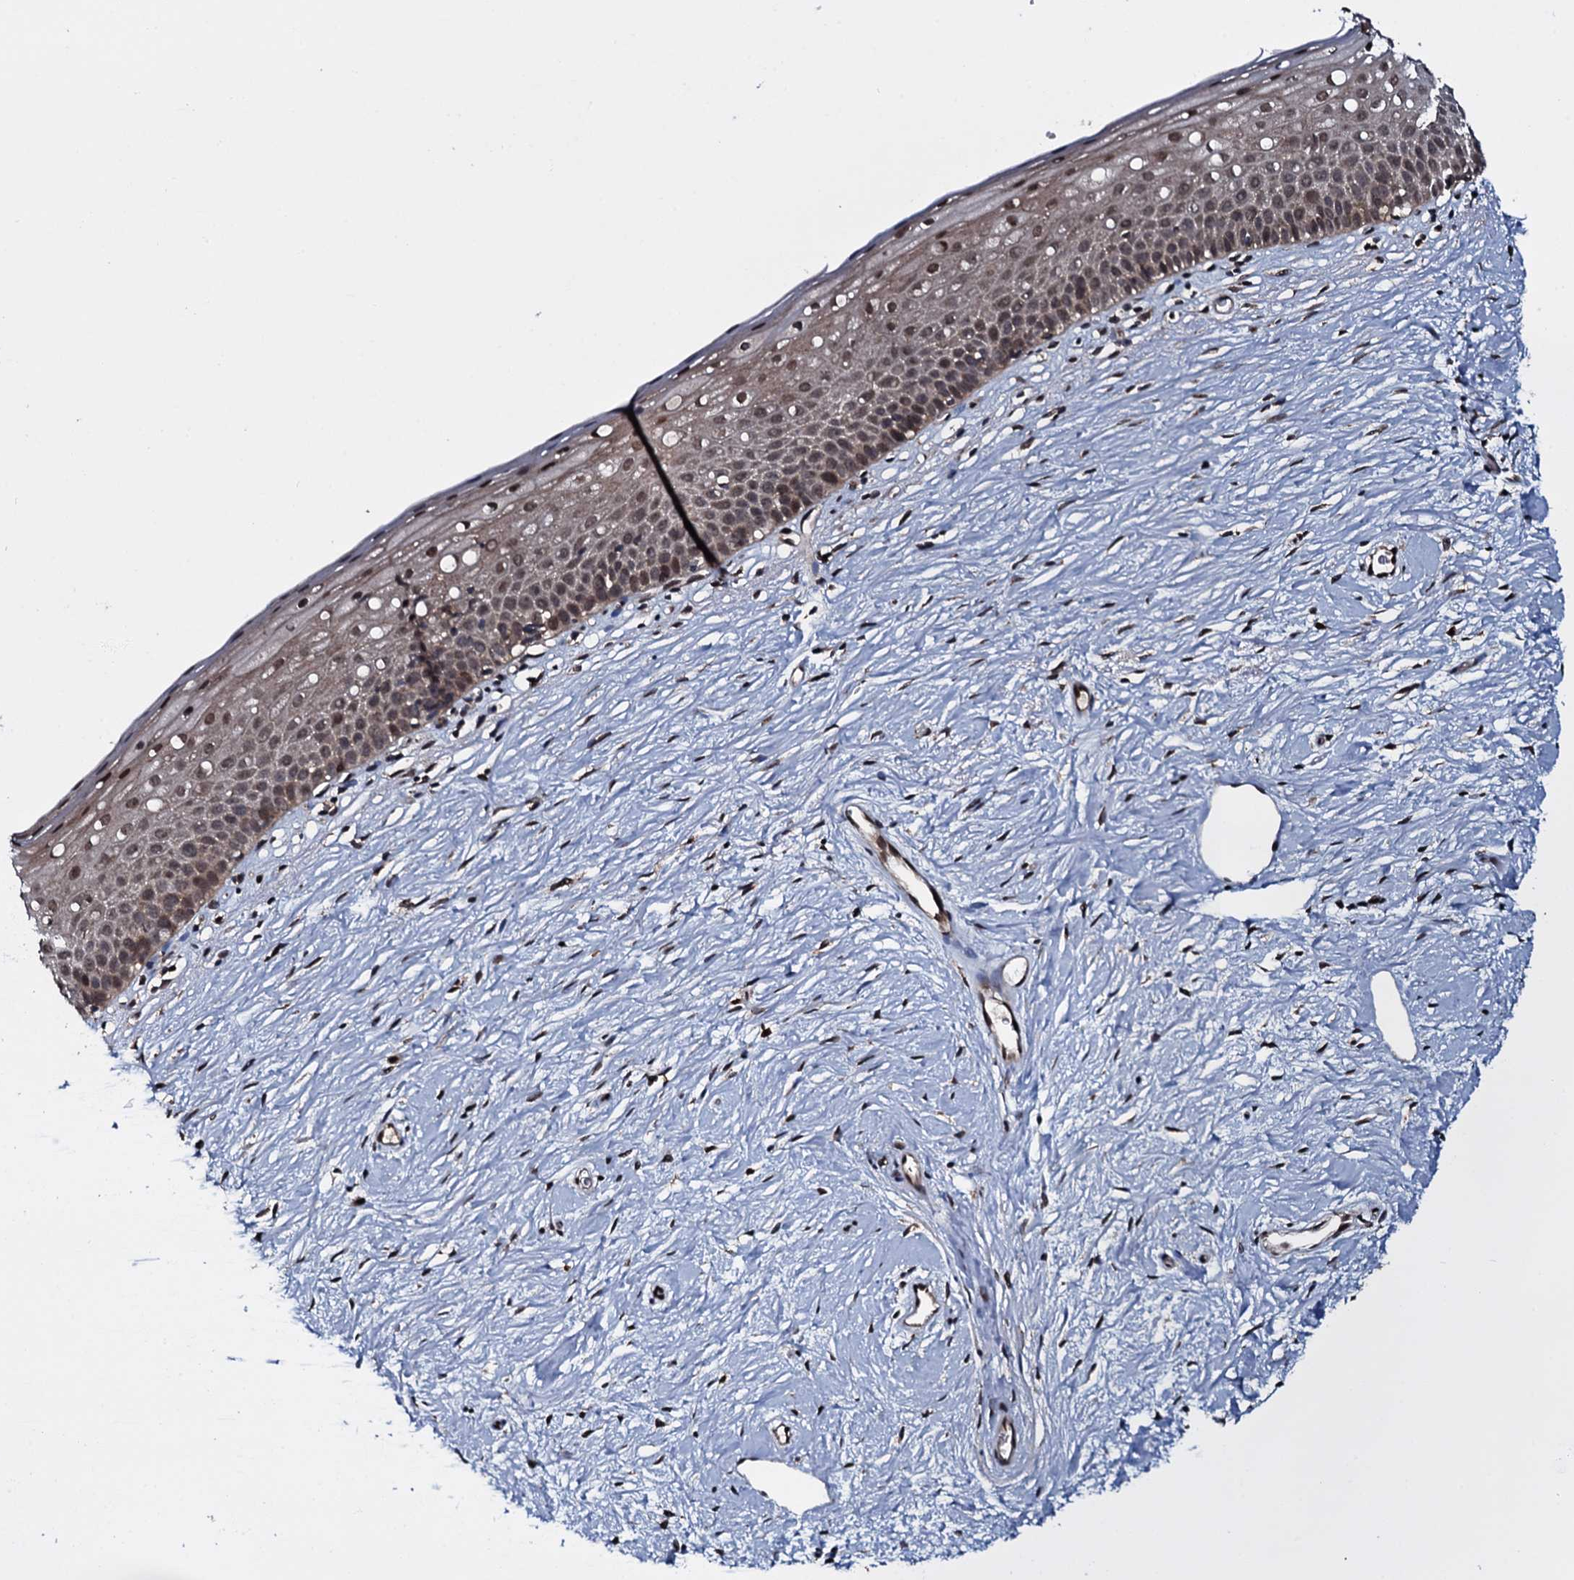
{"staining": {"intensity": "strong", "quantity": ">75%", "location": "cytoplasmic/membranous,nuclear"}, "tissue": "cervix", "cell_type": "Glandular cells", "image_type": "normal", "snomed": [{"axis": "morphology", "description": "Normal tissue, NOS"}, {"axis": "topography", "description": "Cervix"}], "caption": "Brown immunohistochemical staining in benign cervix reveals strong cytoplasmic/membranous,nuclear staining in about >75% of glandular cells.", "gene": "HDDC3", "patient": {"sex": "female", "age": 57}}